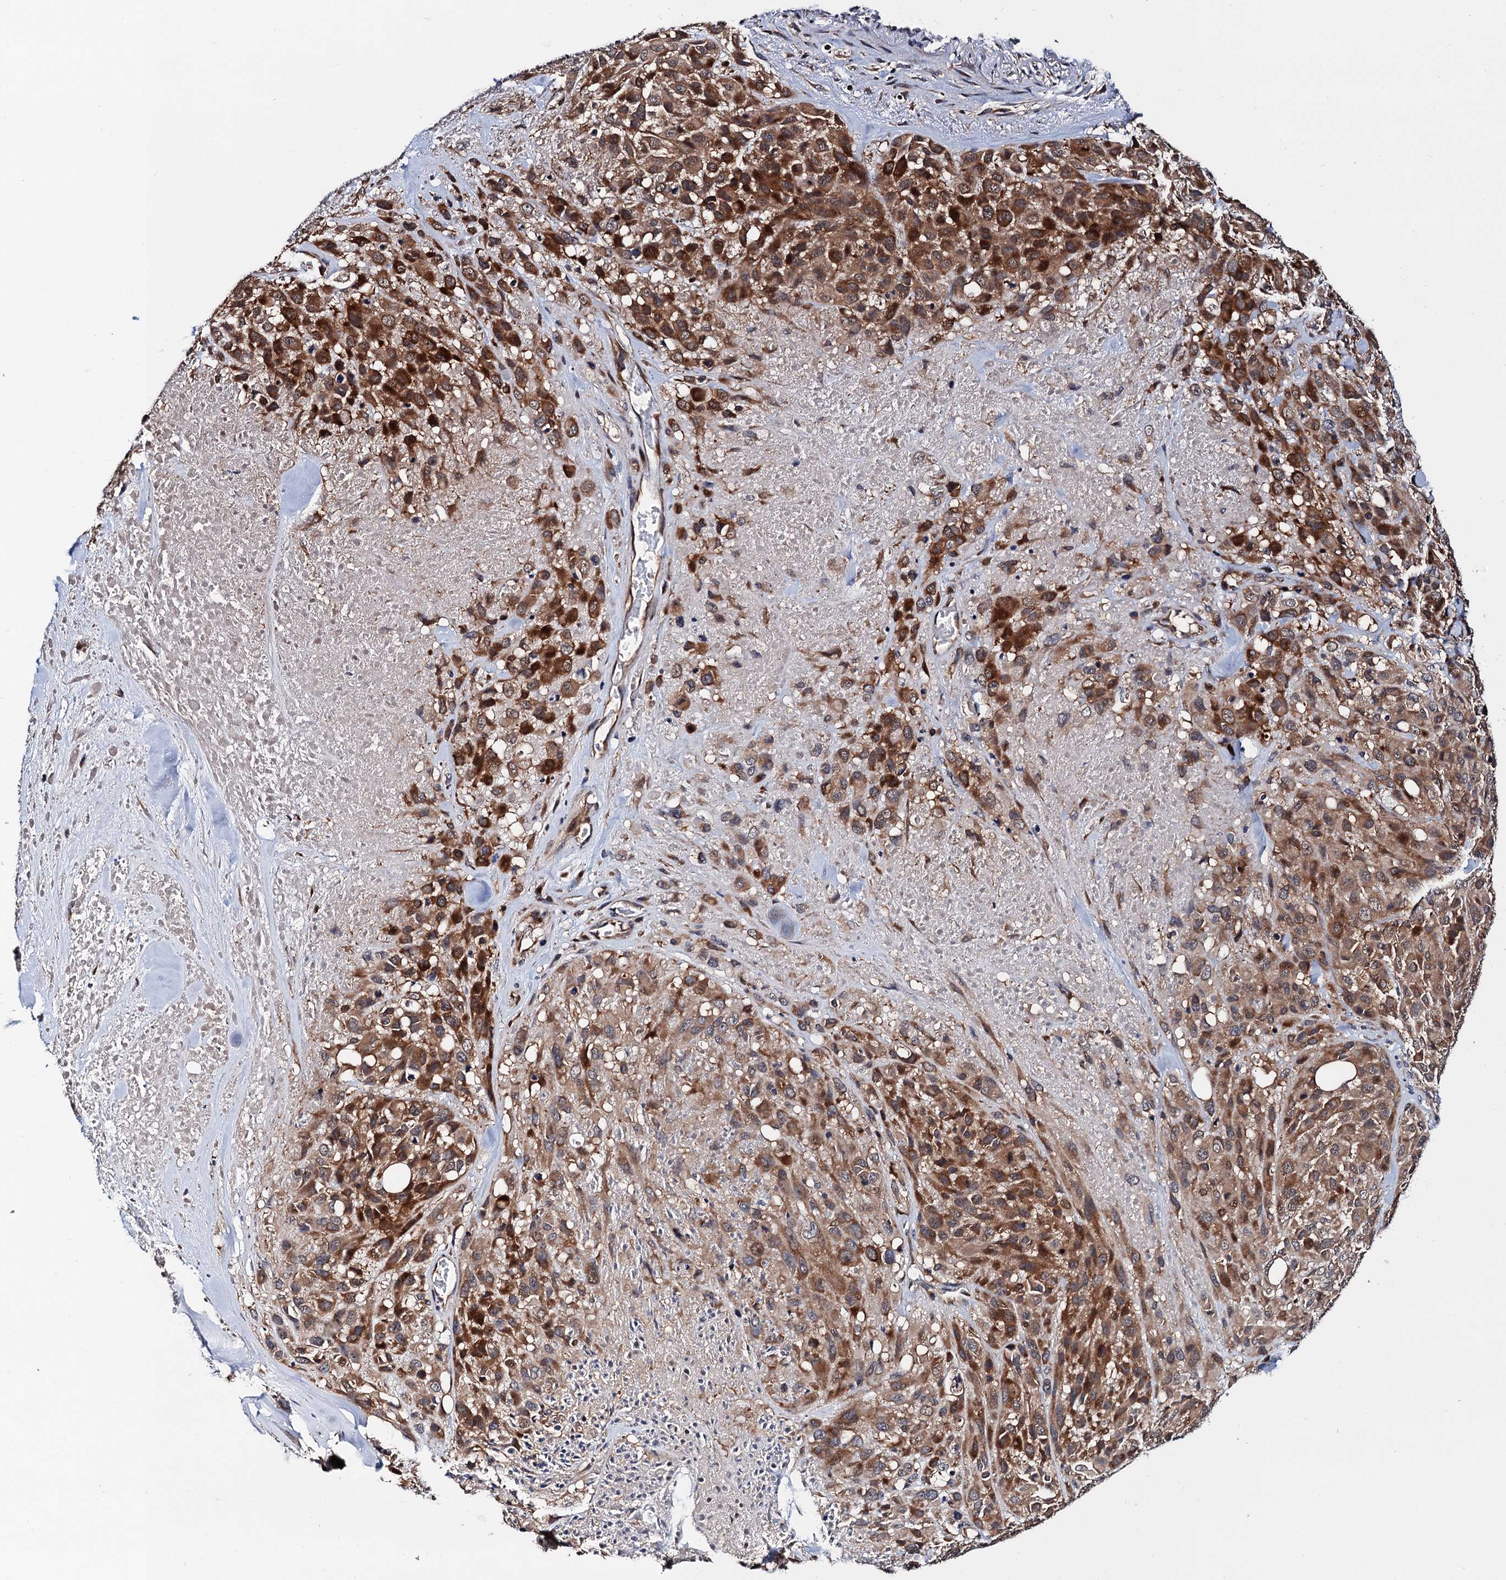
{"staining": {"intensity": "moderate", "quantity": ">75%", "location": "cytoplasmic/membranous"}, "tissue": "melanoma", "cell_type": "Tumor cells", "image_type": "cancer", "snomed": [{"axis": "morphology", "description": "Malignant melanoma, Metastatic site"}, {"axis": "topography", "description": "Skin"}], "caption": "Immunohistochemical staining of malignant melanoma (metastatic site) reveals medium levels of moderate cytoplasmic/membranous protein expression in approximately >75% of tumor cells.", "gene": "TRMT112", "patient": {"sex": "female", "age": 81}}